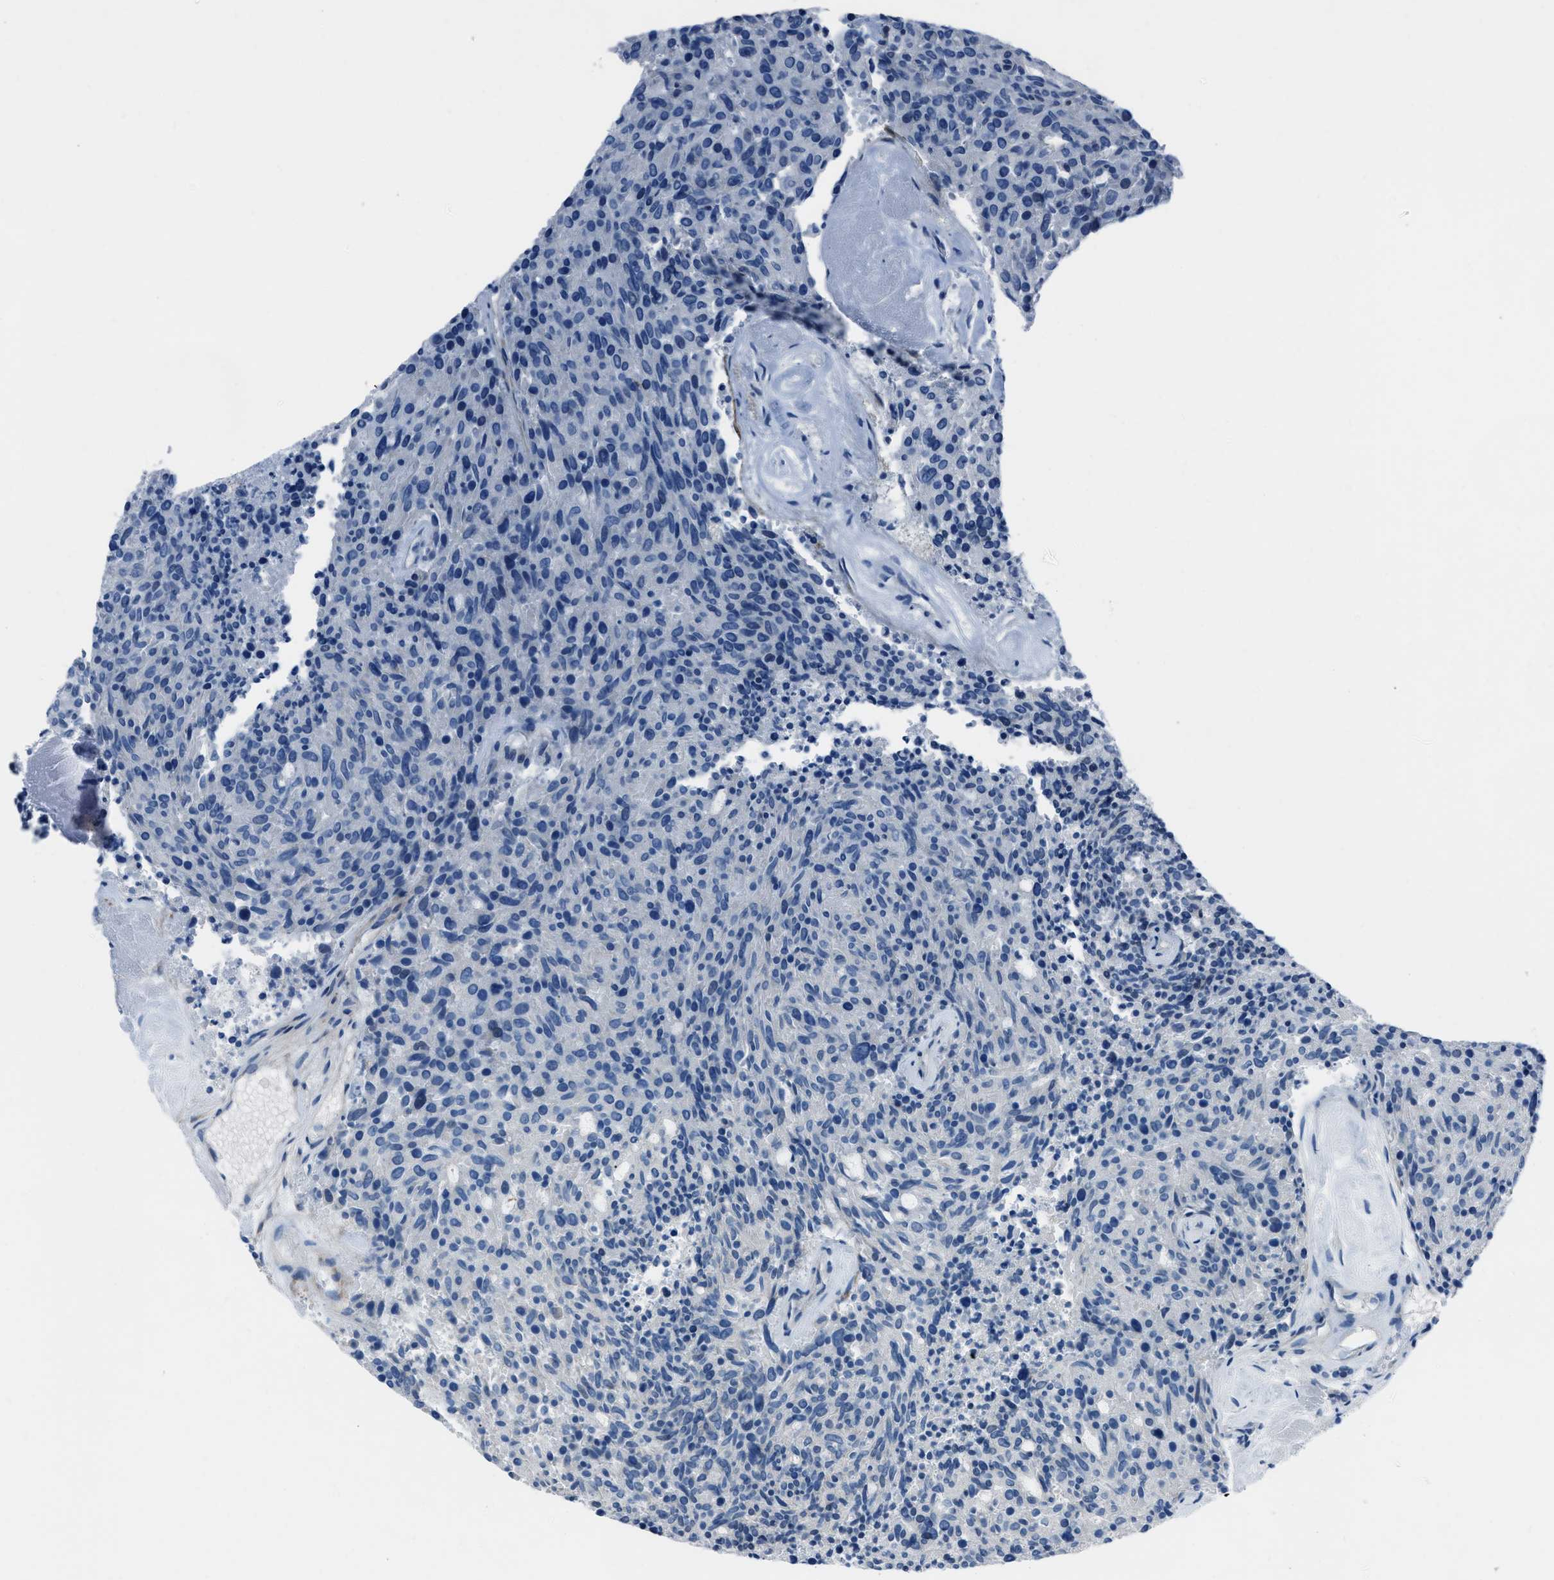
{"staining": {"intensity": "negative", "quantity": "none", "location": "none"}, "tissue": "carcinoid", "cell_type": "Tumor cells", "image_type": "cancer", "snomed": [{"axis": "morphology", "description": "Carcinoid, malignant, NOS"}, {"axis": "topography", "description": "Pancreas"}], "caption": "Protein analysis of malignant carcinoid shows no significant staining in tumor cells.", "gene": "SPATC1L", "patient": {"sex": "female", "age": 54}}